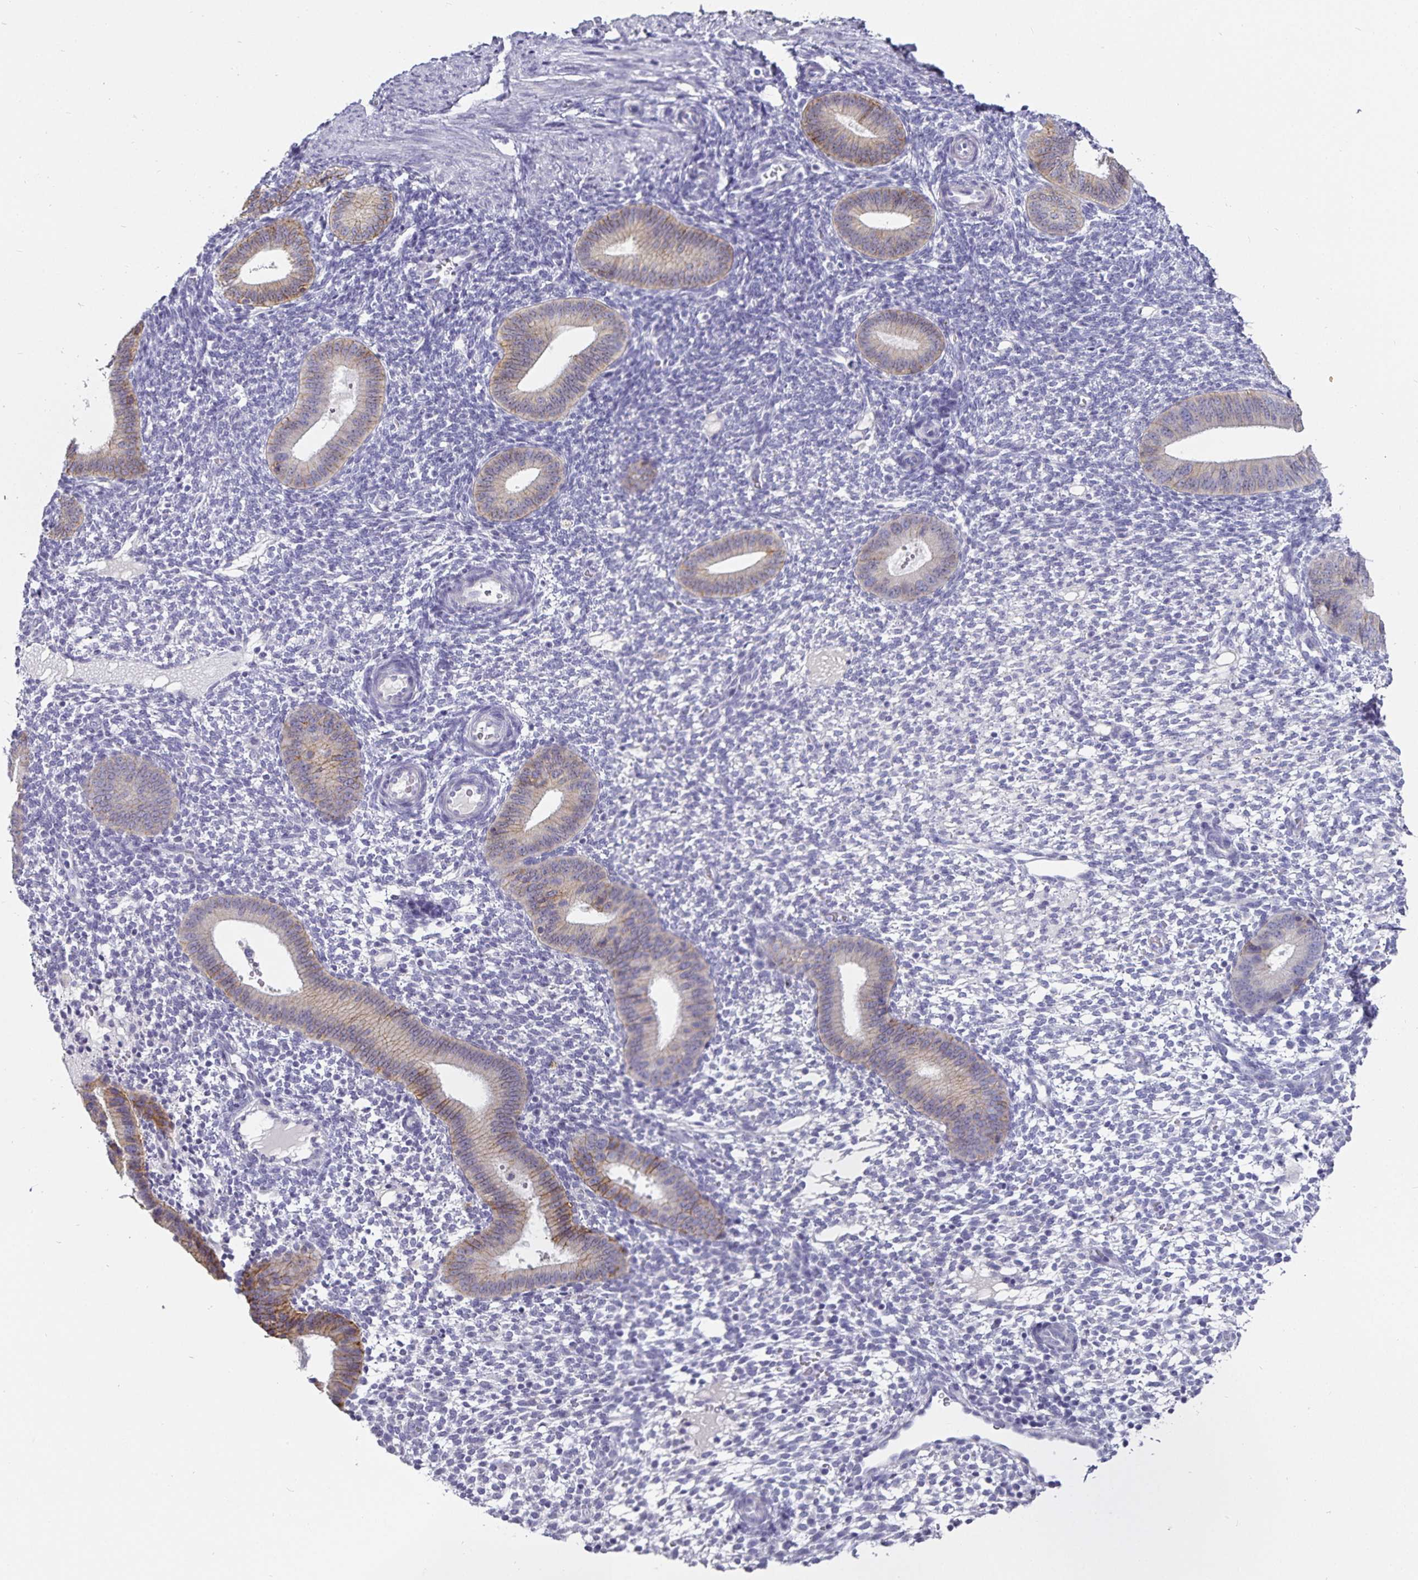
{"staining": {"intensity": "negative", "quantity": "none", "location": "none"}, "tissue": "endometrium", "cell_type": "Cells in endometrial stroma", "image_type": "normal", "snomed": [{"axis": "morphology", "description": "Normal tissue, NOS"}, {"axis": "topography", "description": "Endometrium"}], "caption": "Micrograph shows no protein positivity in cells in endometrial stroma of normal endometrium. Brightfield microscopy of immunohistochemistry stained with DAB (3,3'-diaminobenzidine) (brown) and hematoxylin (blue), captured at high magnification.", "gene": "CA12", "patient": {"sex": "female", "age": 40}}